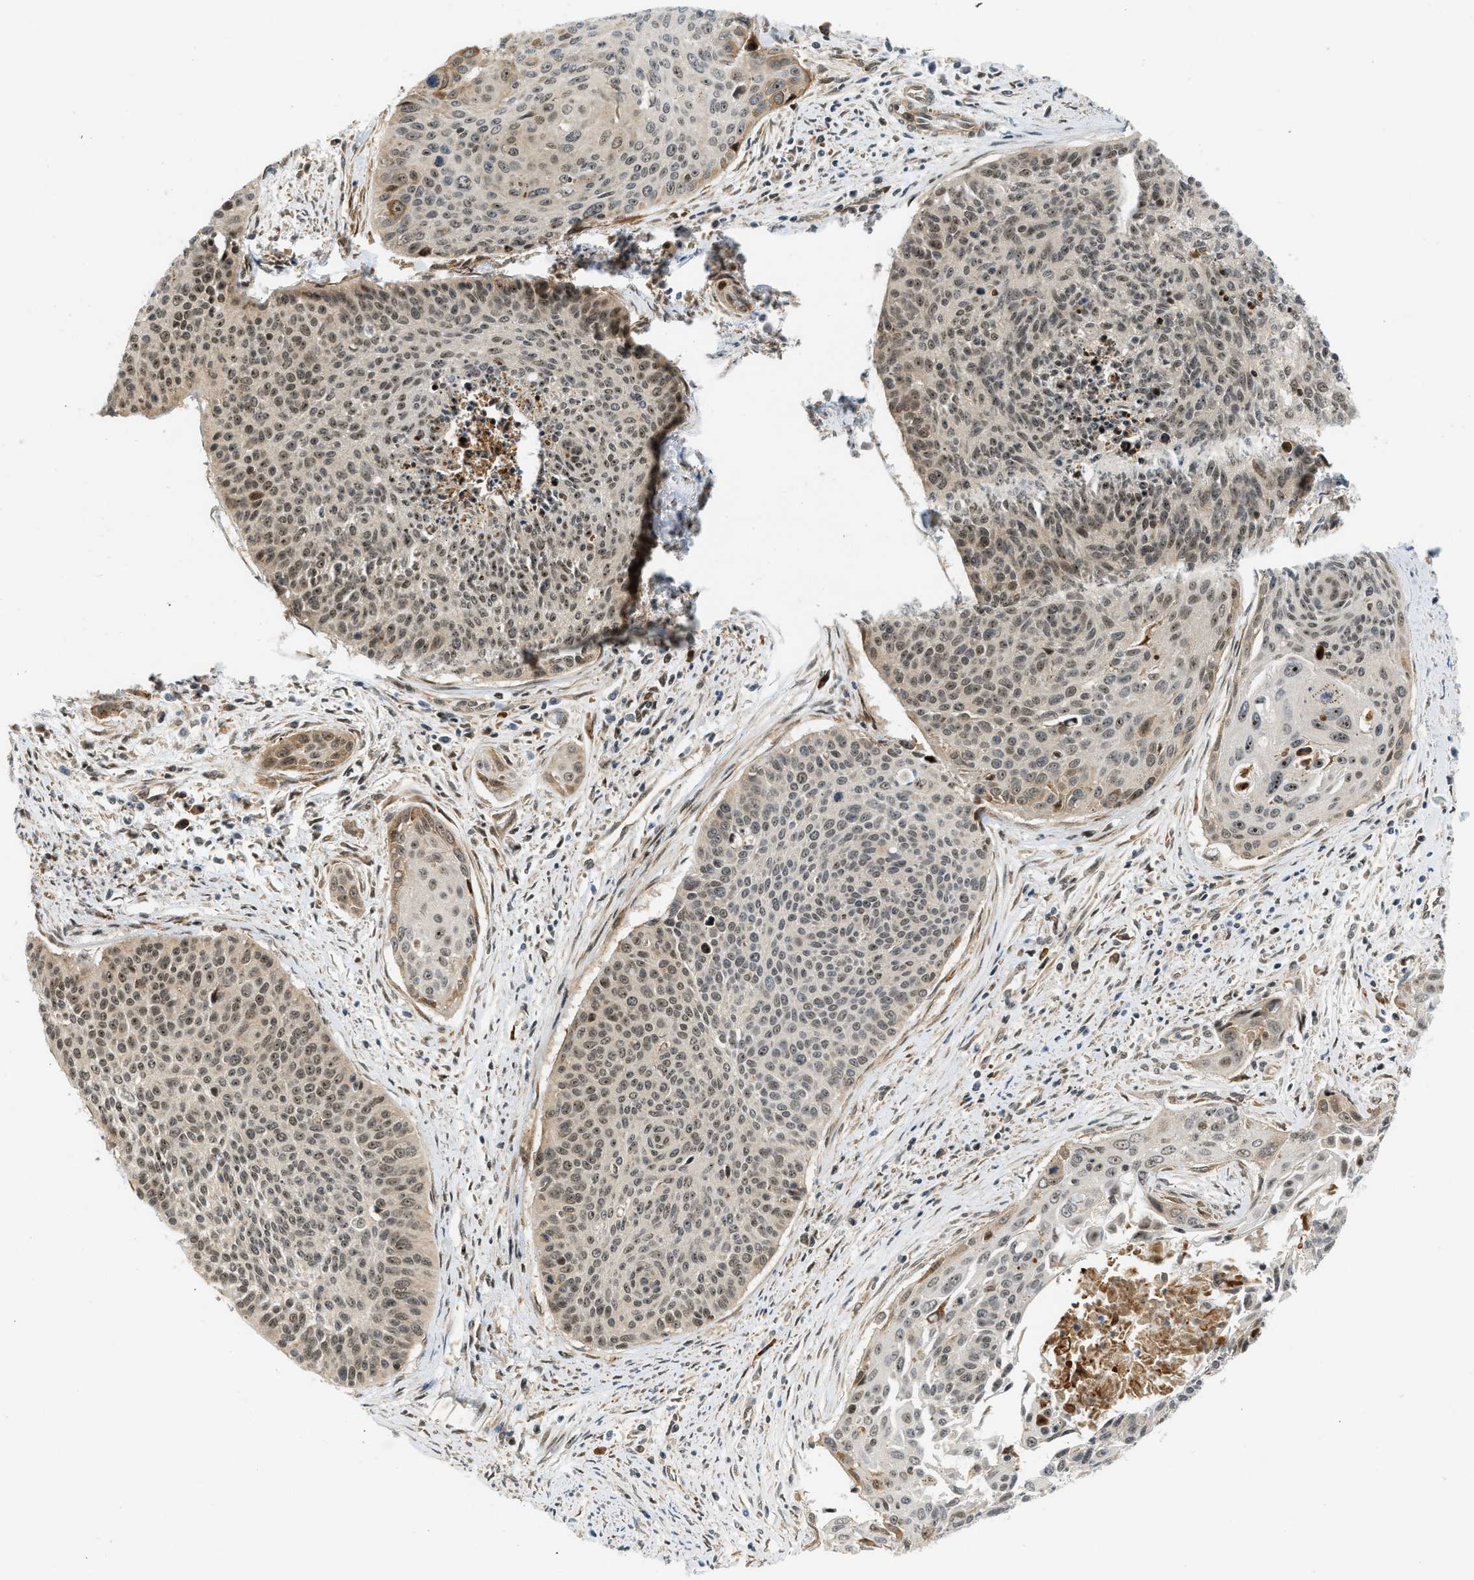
{"staining": {"intensity": "weak", "quantity": "25%-75%", "location": "nuclear"}, "tissue": "cervical cancer", "cell_type": "Tumor cells", "image_type": "cancer", "snomed": [{"axis": "morphology", "description": "Squamous cell carcinoma, NOS"}, {"axis": "topography", "description": "Cervix"}], "caption": "Human cervical cancer stained for a protein (brown) displays weak nuclear positive expression in about 25%-75% of tumor cells.", "gene": "BAG1", "patient": {"sex": "female", "age": 55}}